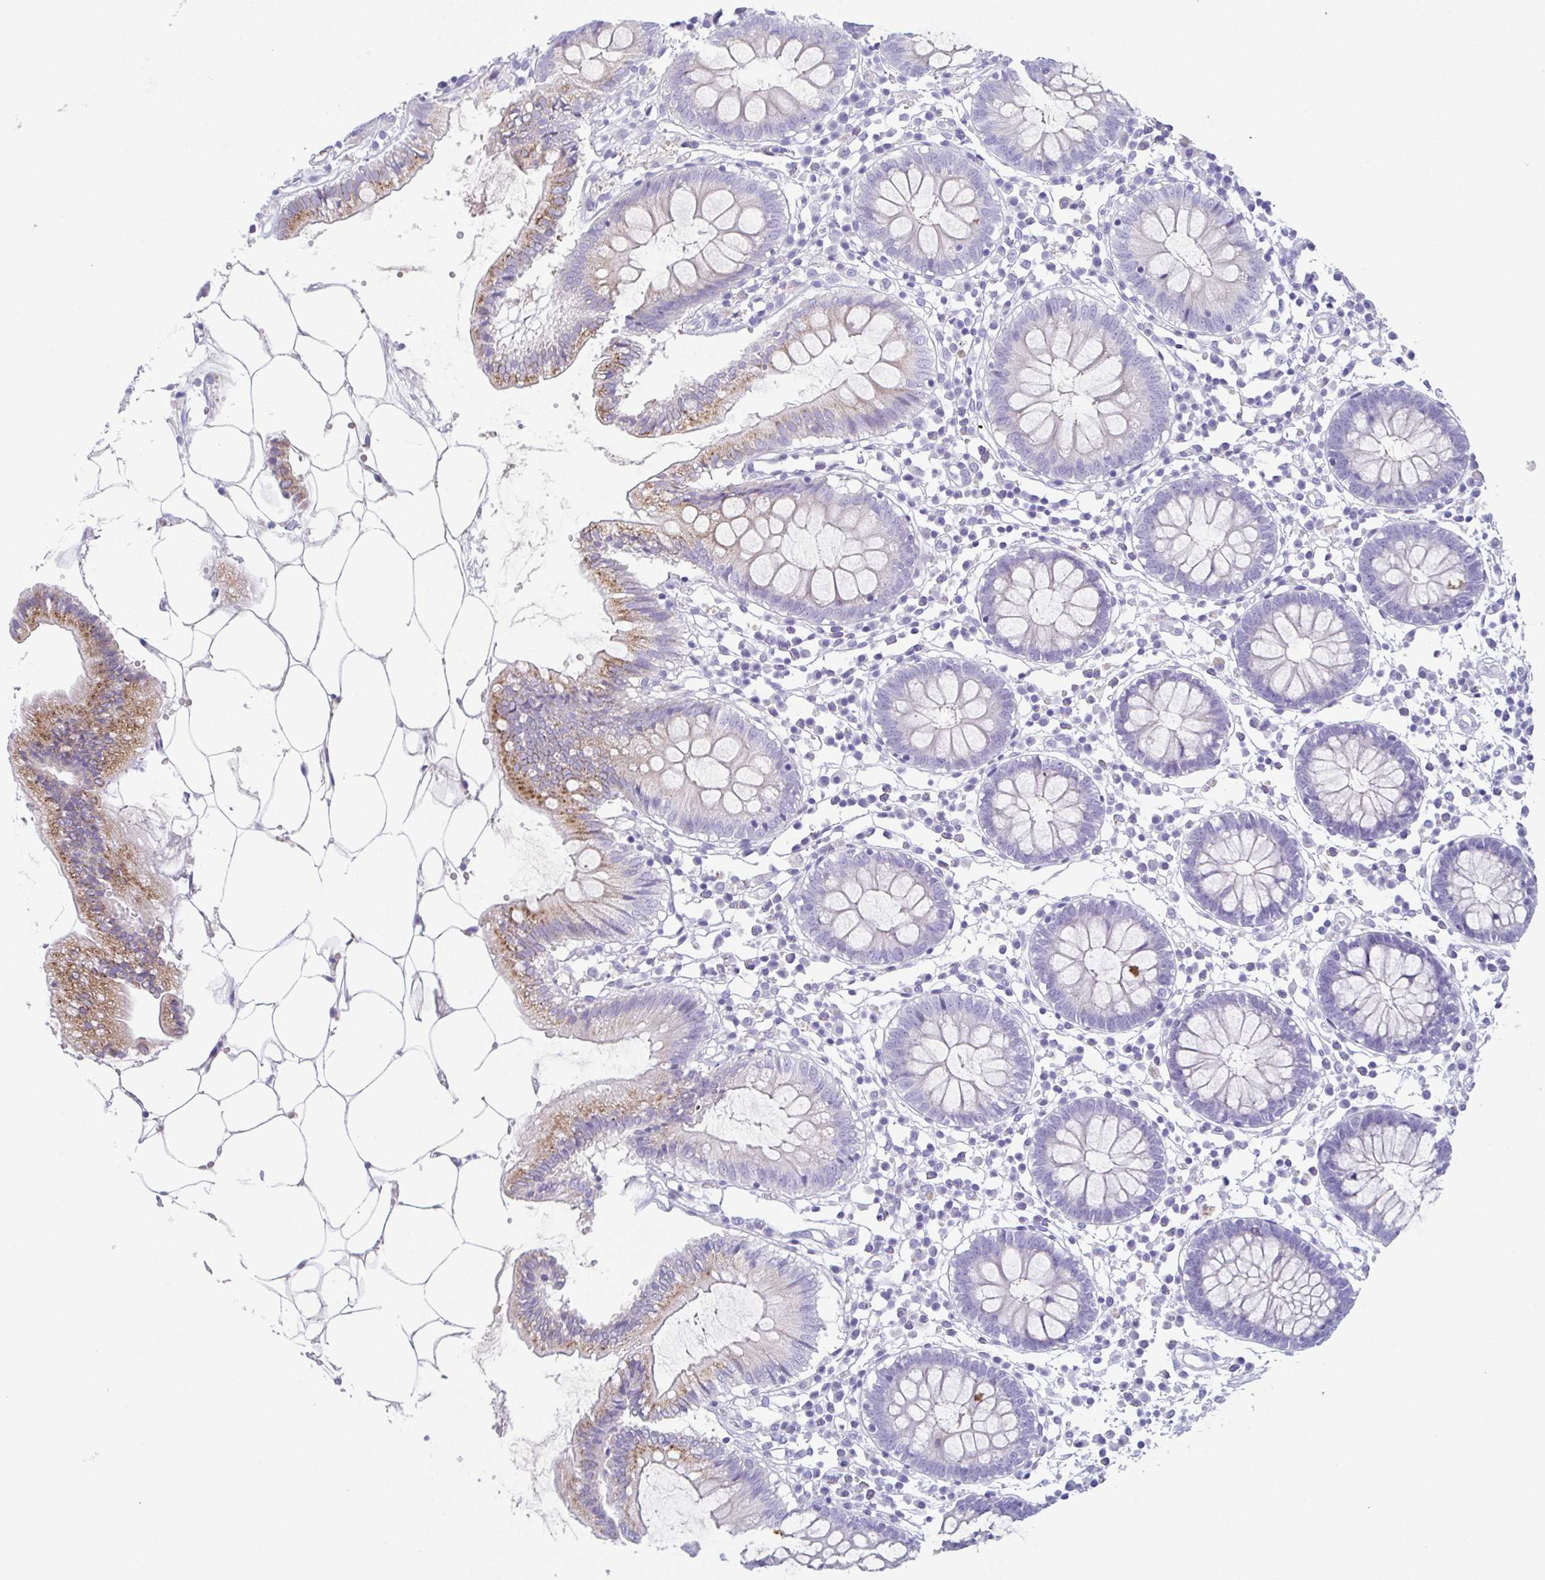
{"staining": {"intensity": "negative", "quantity": "none", "location": "none"}, "tissue": "colon", "cell_type": "Endothelial cells", "image_type": "normal", "snomed": [{"axis": "morphology", "description": "Normal tissue, NOS"}, {"axis": "morphology", "description": "Adenocarcinoma, NOS"}, {"axis": "topography", "description": "Colon"}], "caption": "The micrograph exhibits no staining of endothelial cells in unremarkable colon. The staining was performed using DAB to visualize the protein expression in brown, while the nuclei were stained in blue with hematoxylin (Magnification: 20x).", "gene": "TEX19", "patient": {"sex": "male", "age": 83}}